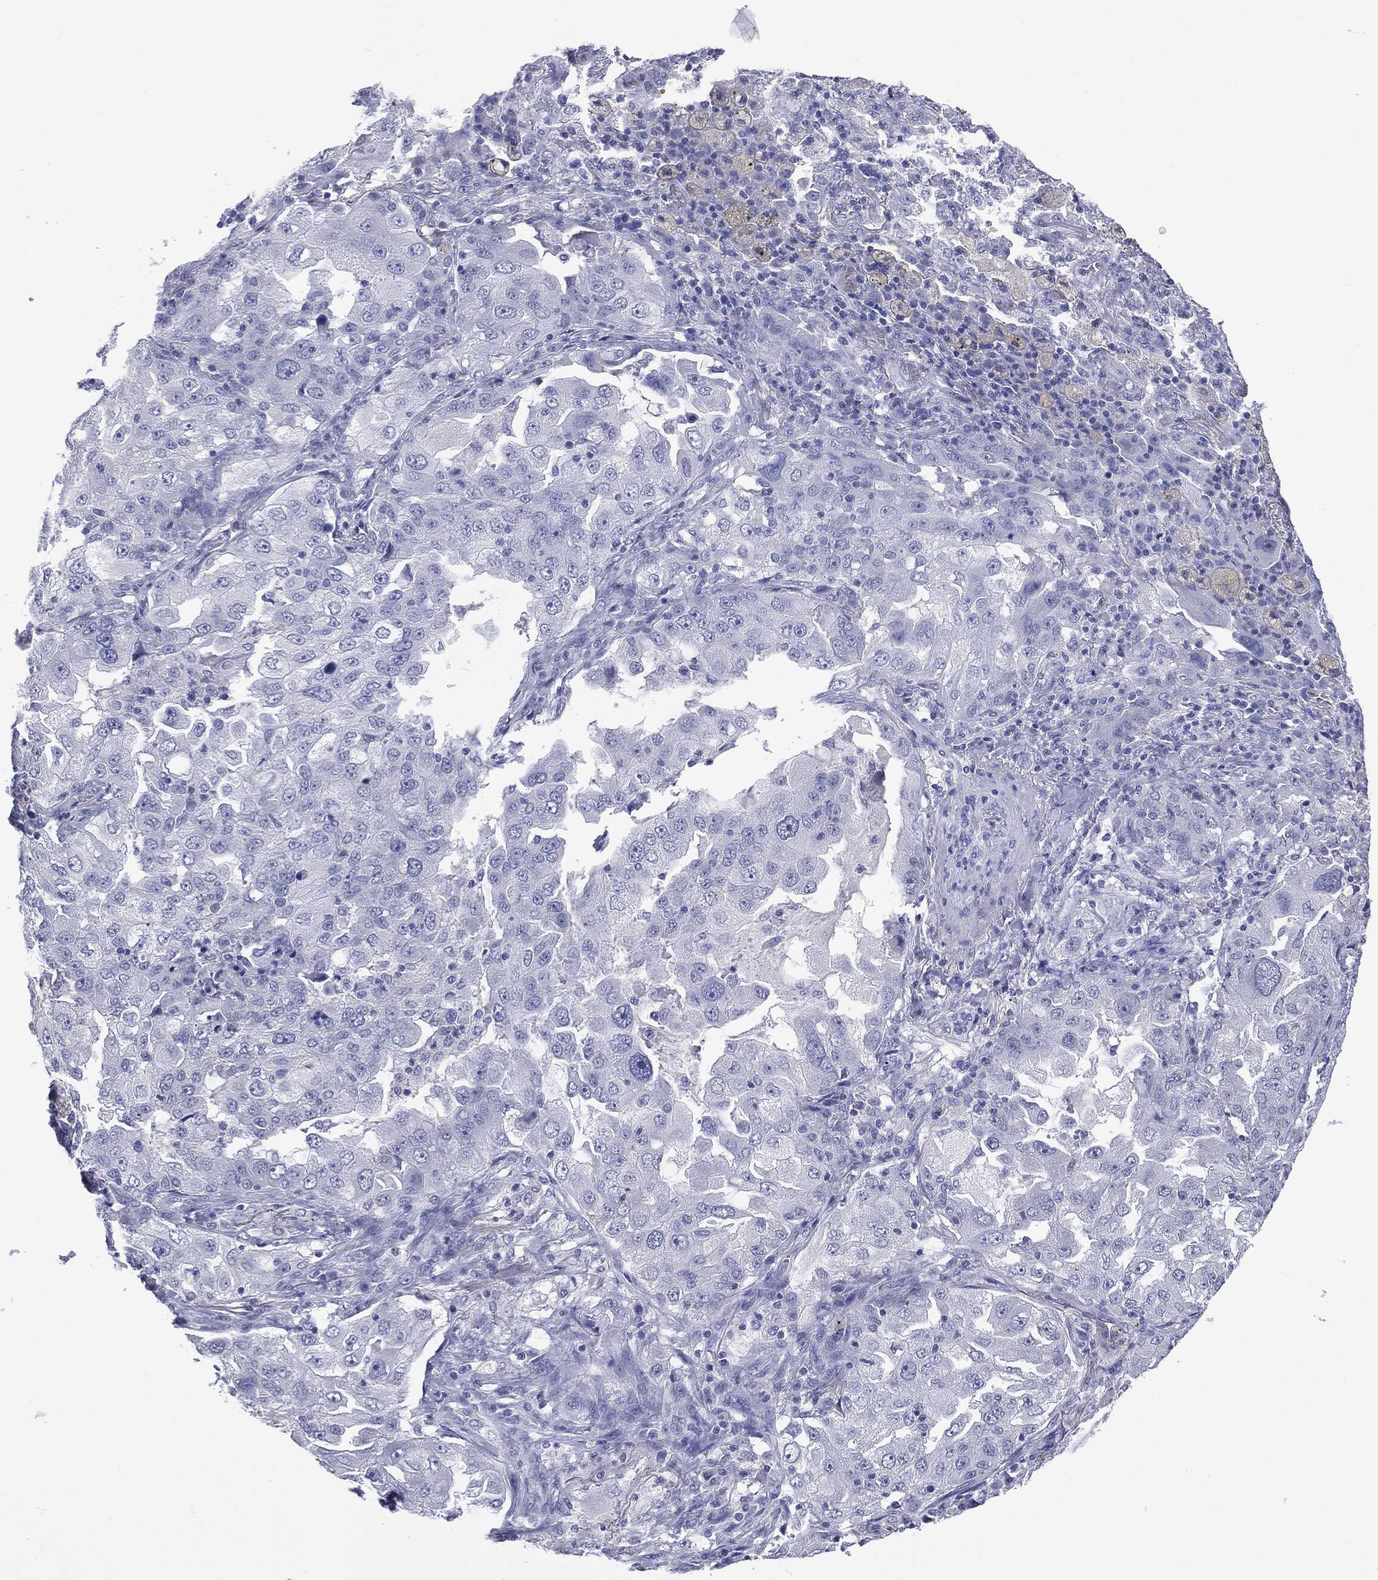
{"staining": {"intensity": "negative", "quantity": "none", "location": "none"}, "tissue": "lung cancer", "cell_type": "Tumor cells", "image_type": "cancer", "snomed": [{"axis": "morphology", "description": "Adenocarcinoma, NOS"}, {"axis": "topography", "description": "Lung"}], "caption": "Lung cancer (adenocarcinoma) stained for a protein using immunohistochemistry reveals no expression tumor cells.", "gene": "TSHB", "patient": {"sex": "female", "age": 61}}